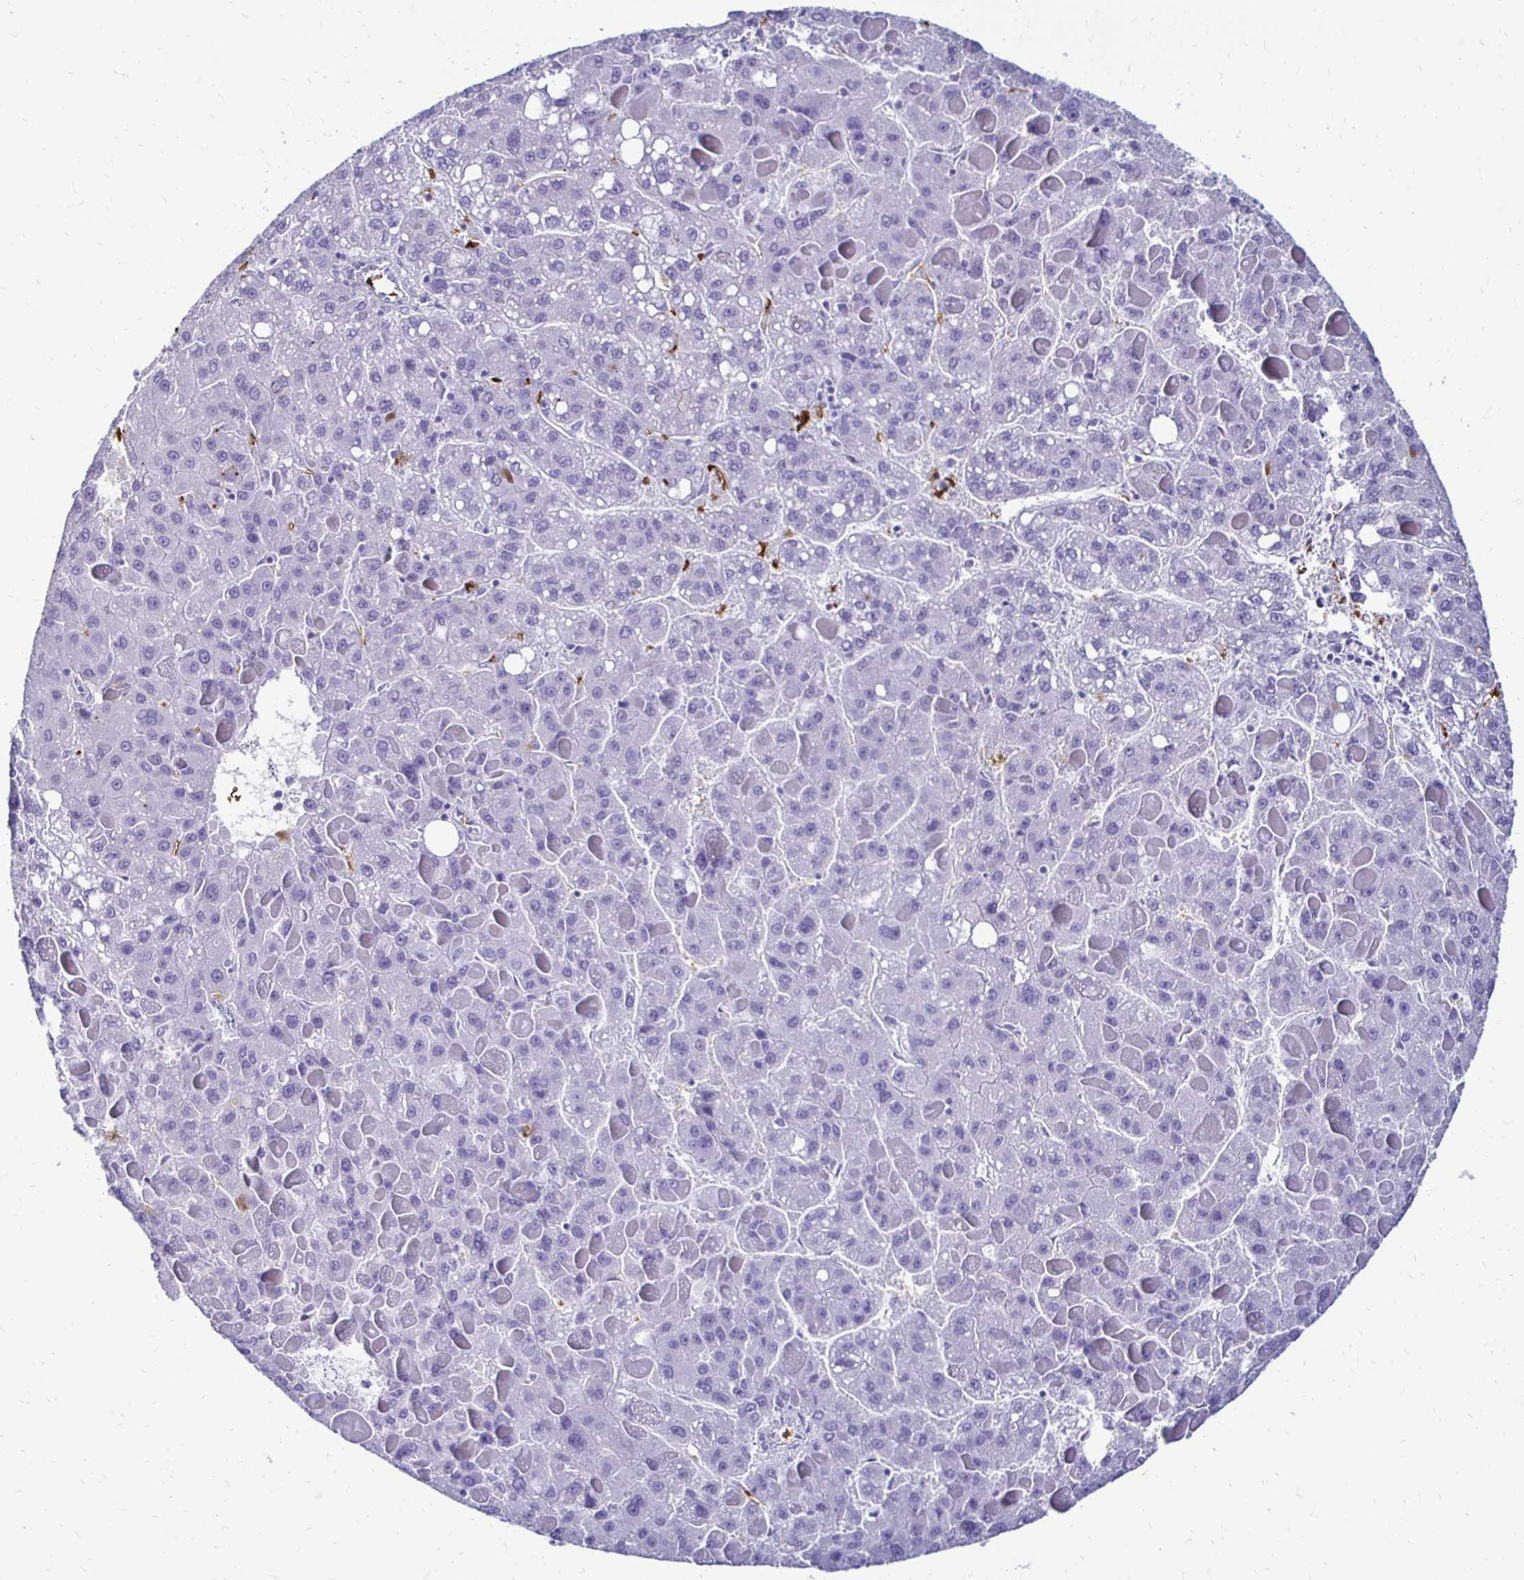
{"staining": {"intensity": "negative", "quantity": "none", "location": "none"}, "tissue": "liver cancer", "cell_type": "Tumor cells", "image_type": "cancer", "snomed": [{"axis": "morphology", "description": "Carcinoma, Hepatocellular, NOS"}, {"axis": "topography", "description": "Liver"}], "caption": "An IHC histopathology image of hepatocellular carcinoma (liver) is shown. There is no staining in tumor cells of hepatocellular carcinoma (liver).", "gene": "RHBDL3", "patient": {"sex": "female", "age": 82}}